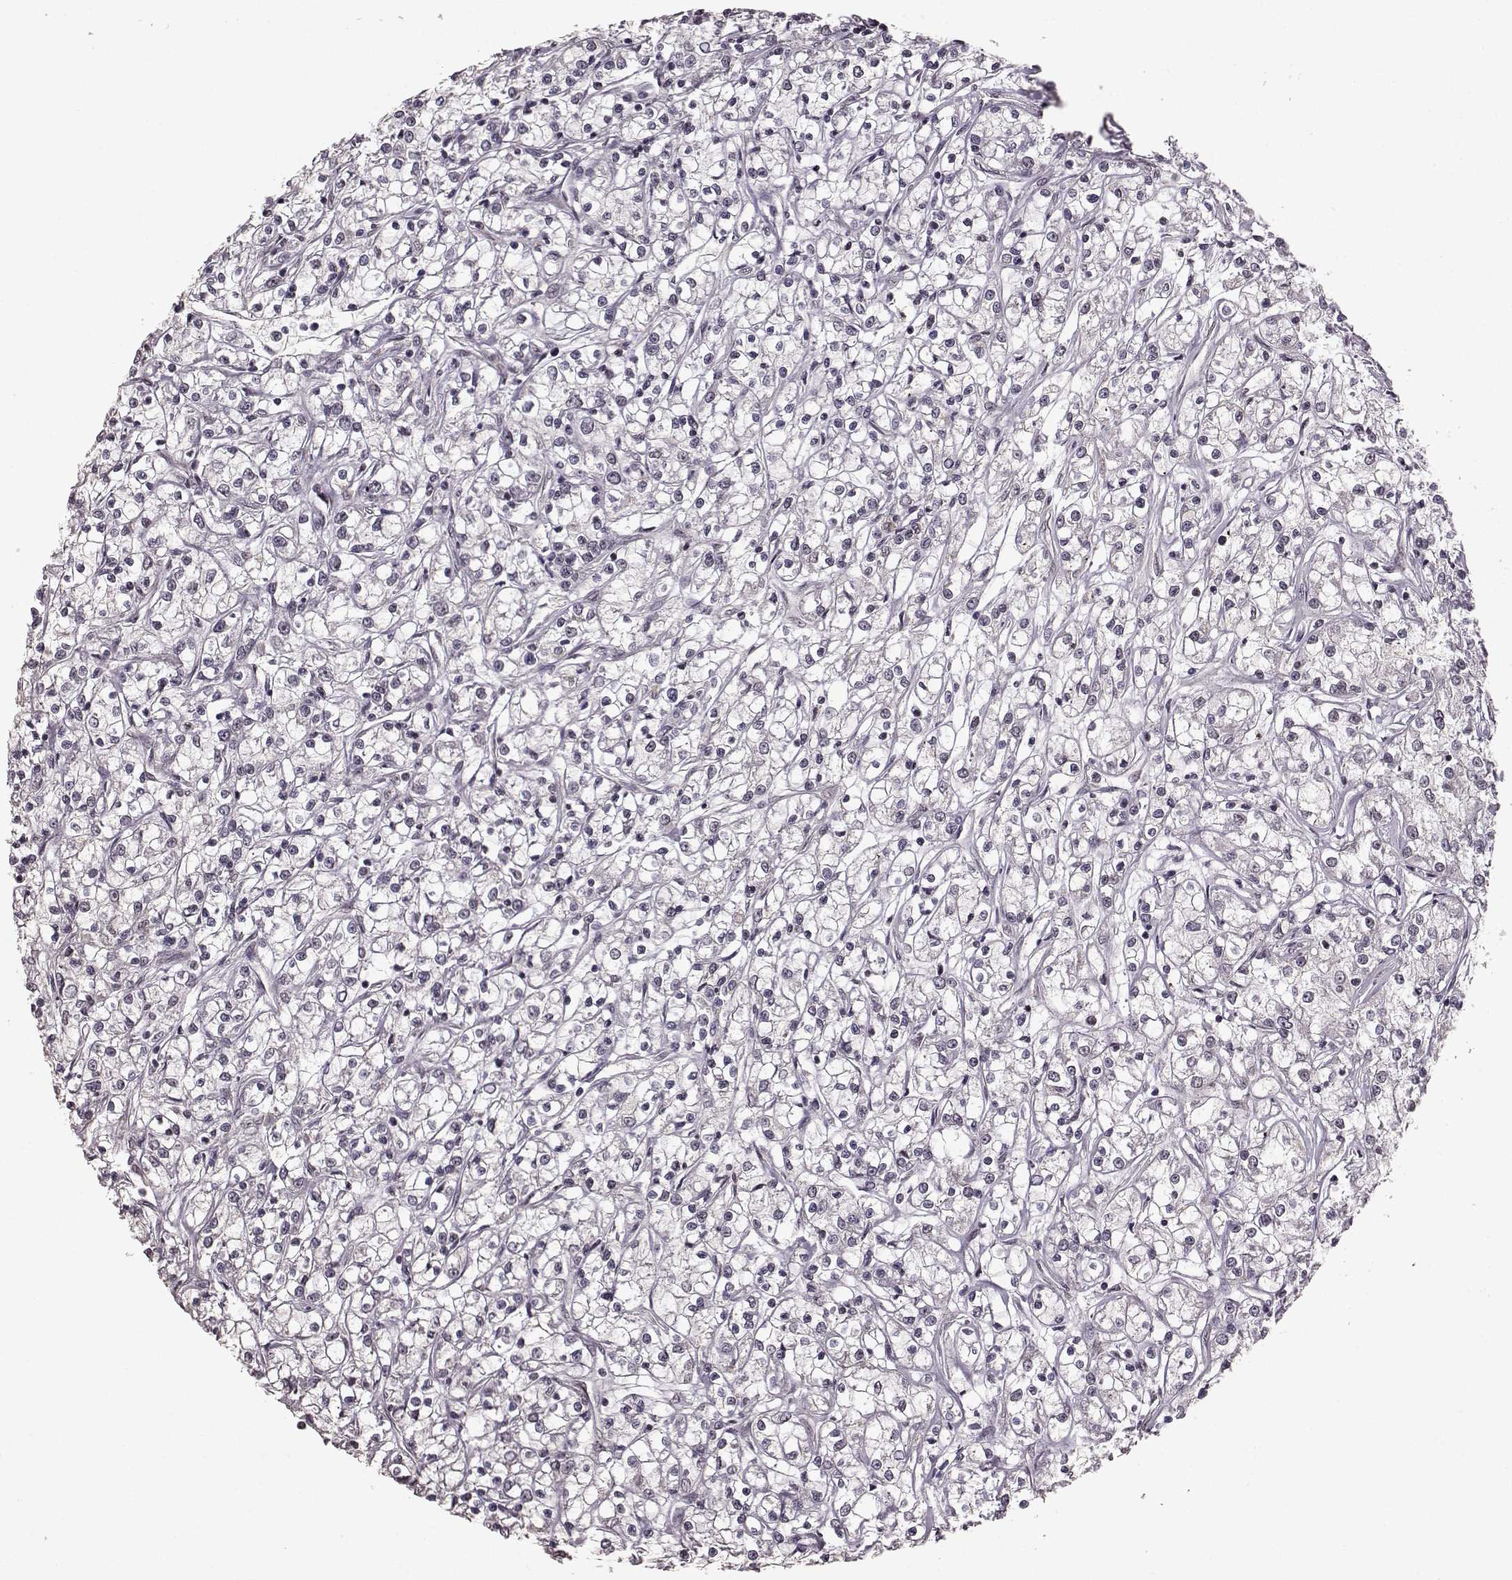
{"staining": {"intensity": "negative", "quantity": "none", "location": "none"}, "tissue": "renal cancer", "cell_type": "Tumor cells", "image_type": "cancer", "snomed": [{"axis": "morphology", "description": "Adenocarcinoma, NOS"}, {"axis": "topography", "description": "Kidney"}], "caption": "Photomicrograph shows no protein expression in tumor cells of renal adenocarcinoma tissue.", "gene": "RRAGD", "patient": {"sex": "female", "age": 59}}